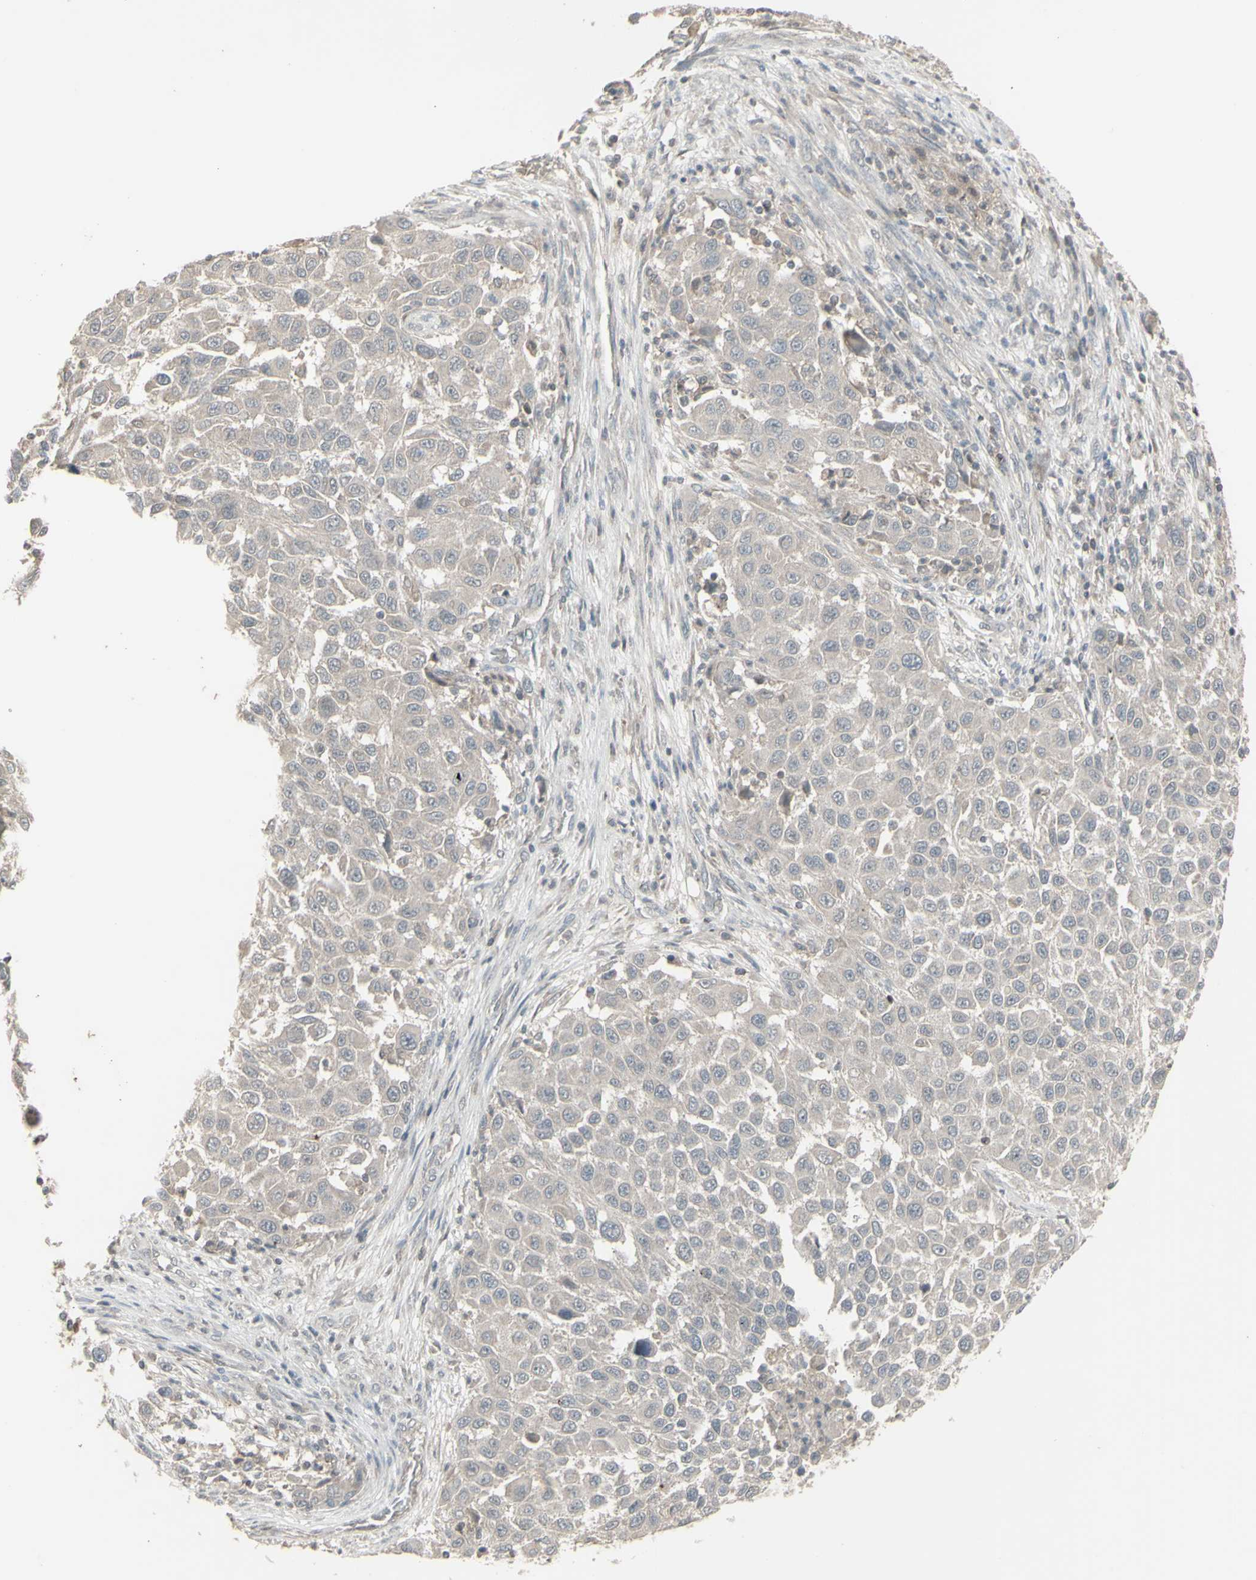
{"staining": {"intensity": "negative", "quantity": "none", "location": "none"}, "tissue": "melanoma", "cell_type": "Tumor cells", "image_type": "cancer", "snomed": [{"axis": "morphology", "description": "Malignant melanoma, Metastatic site"}, {"axis": "topography", "description": "Lymph node"}], "caption": "DAB (3,3'-diaminobenzidine) immunohistochemical staining of human malignant melanoma (metastatic site) reveals no significant positivity in tumor cells.", "gene": "CSK", "patient": {"sex": "male", "age": 61}}